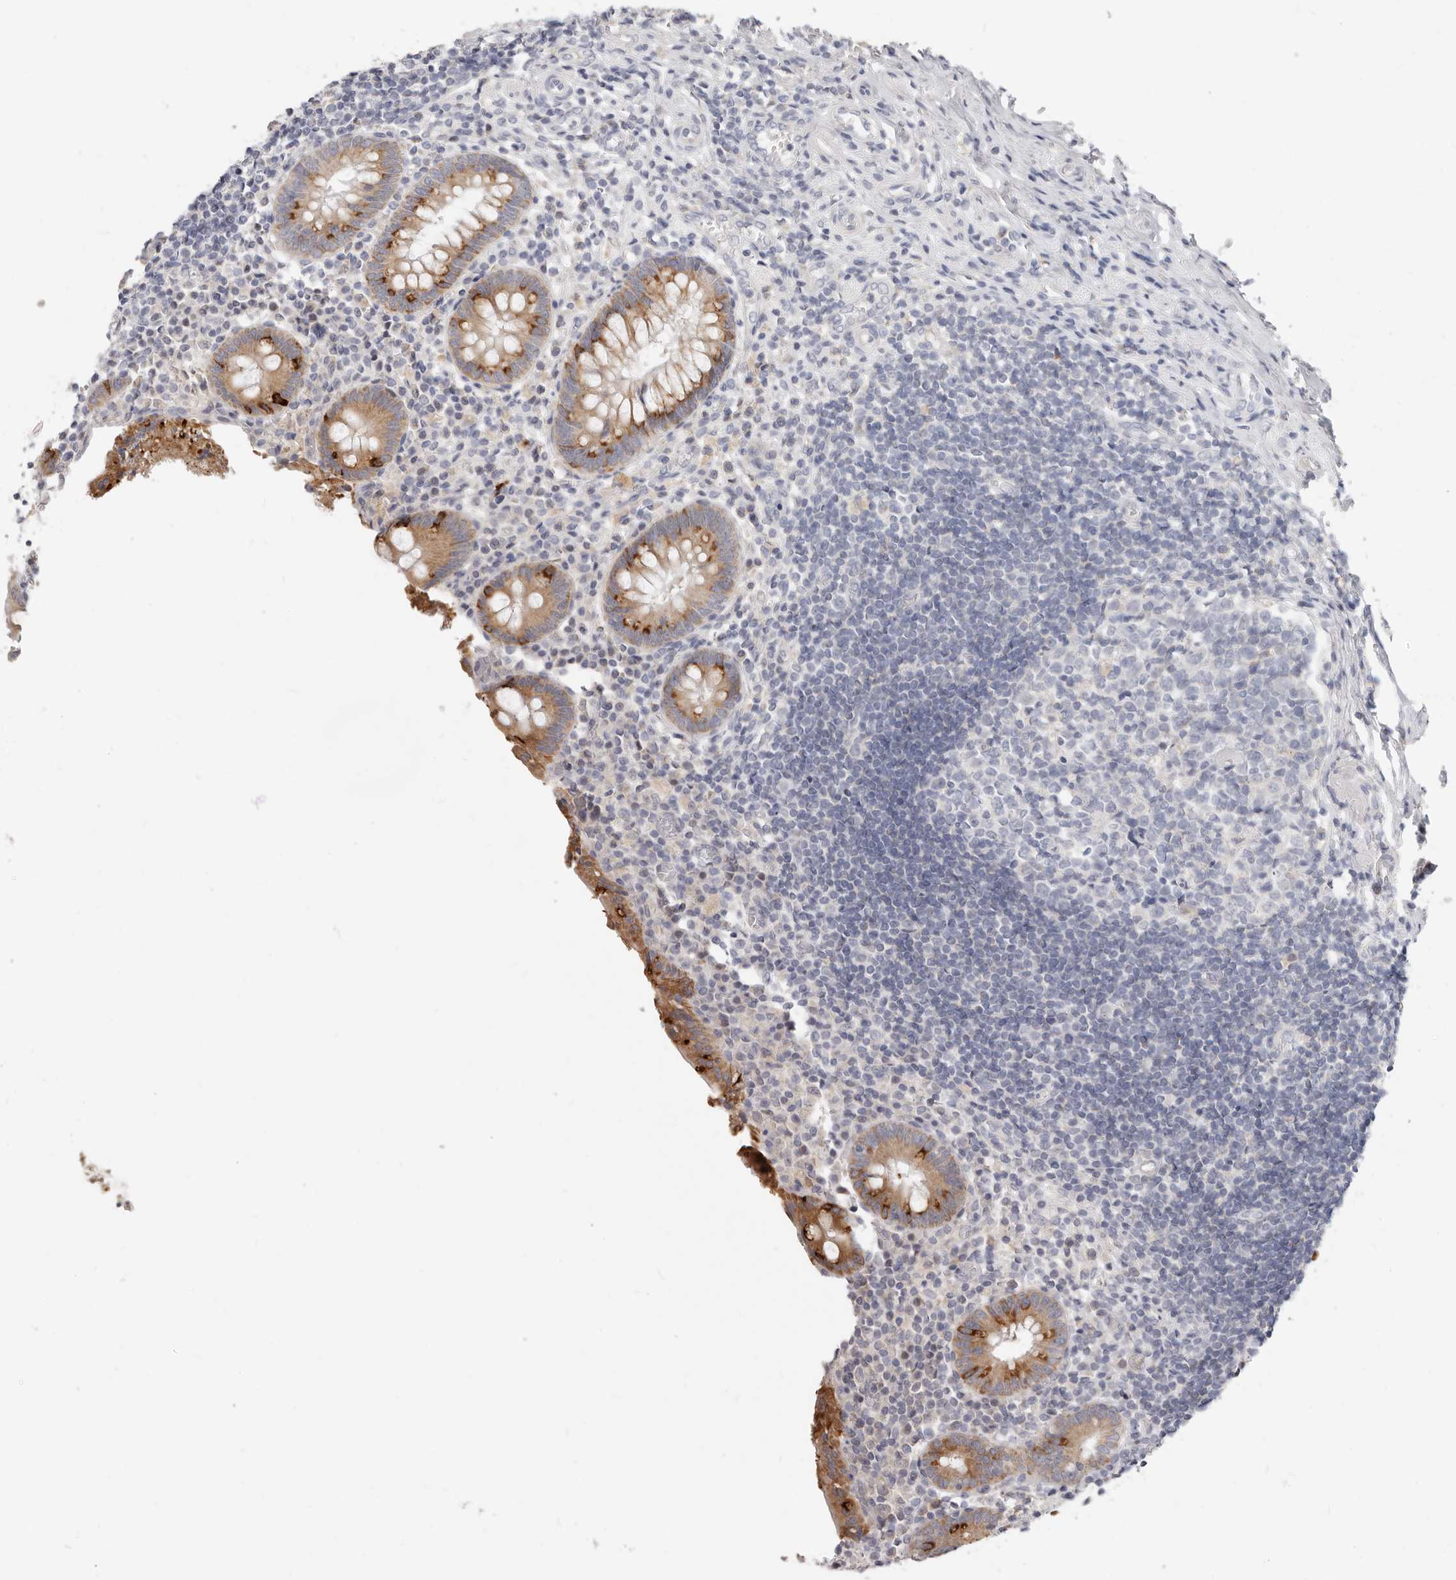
{"staining": {"intensity": "moderate", "quantity": ">75%", "location": "cytoplasmic/membranous"}, "tissue": "appendix", "cell_type": "Glandular cells", "image_type": "normal", "snomed": [{"axis": "morphology", "description": "Normal tissue, NOS"}, {"axis": "topography", "description": "Appendix"}], "caption": "Immunohistochemistry (IHC) image of normal appendix: human appendix stained using immunohistochemistry (IHC) exhibits medium levels of moderate protein expression localized specifically in the cytoplasmic/membranous of glandular cells, appearing as a cytoplasmic/membranous brown color.", "gene": "TFB2M", "patient": {"sex": "female", "age": 17}}